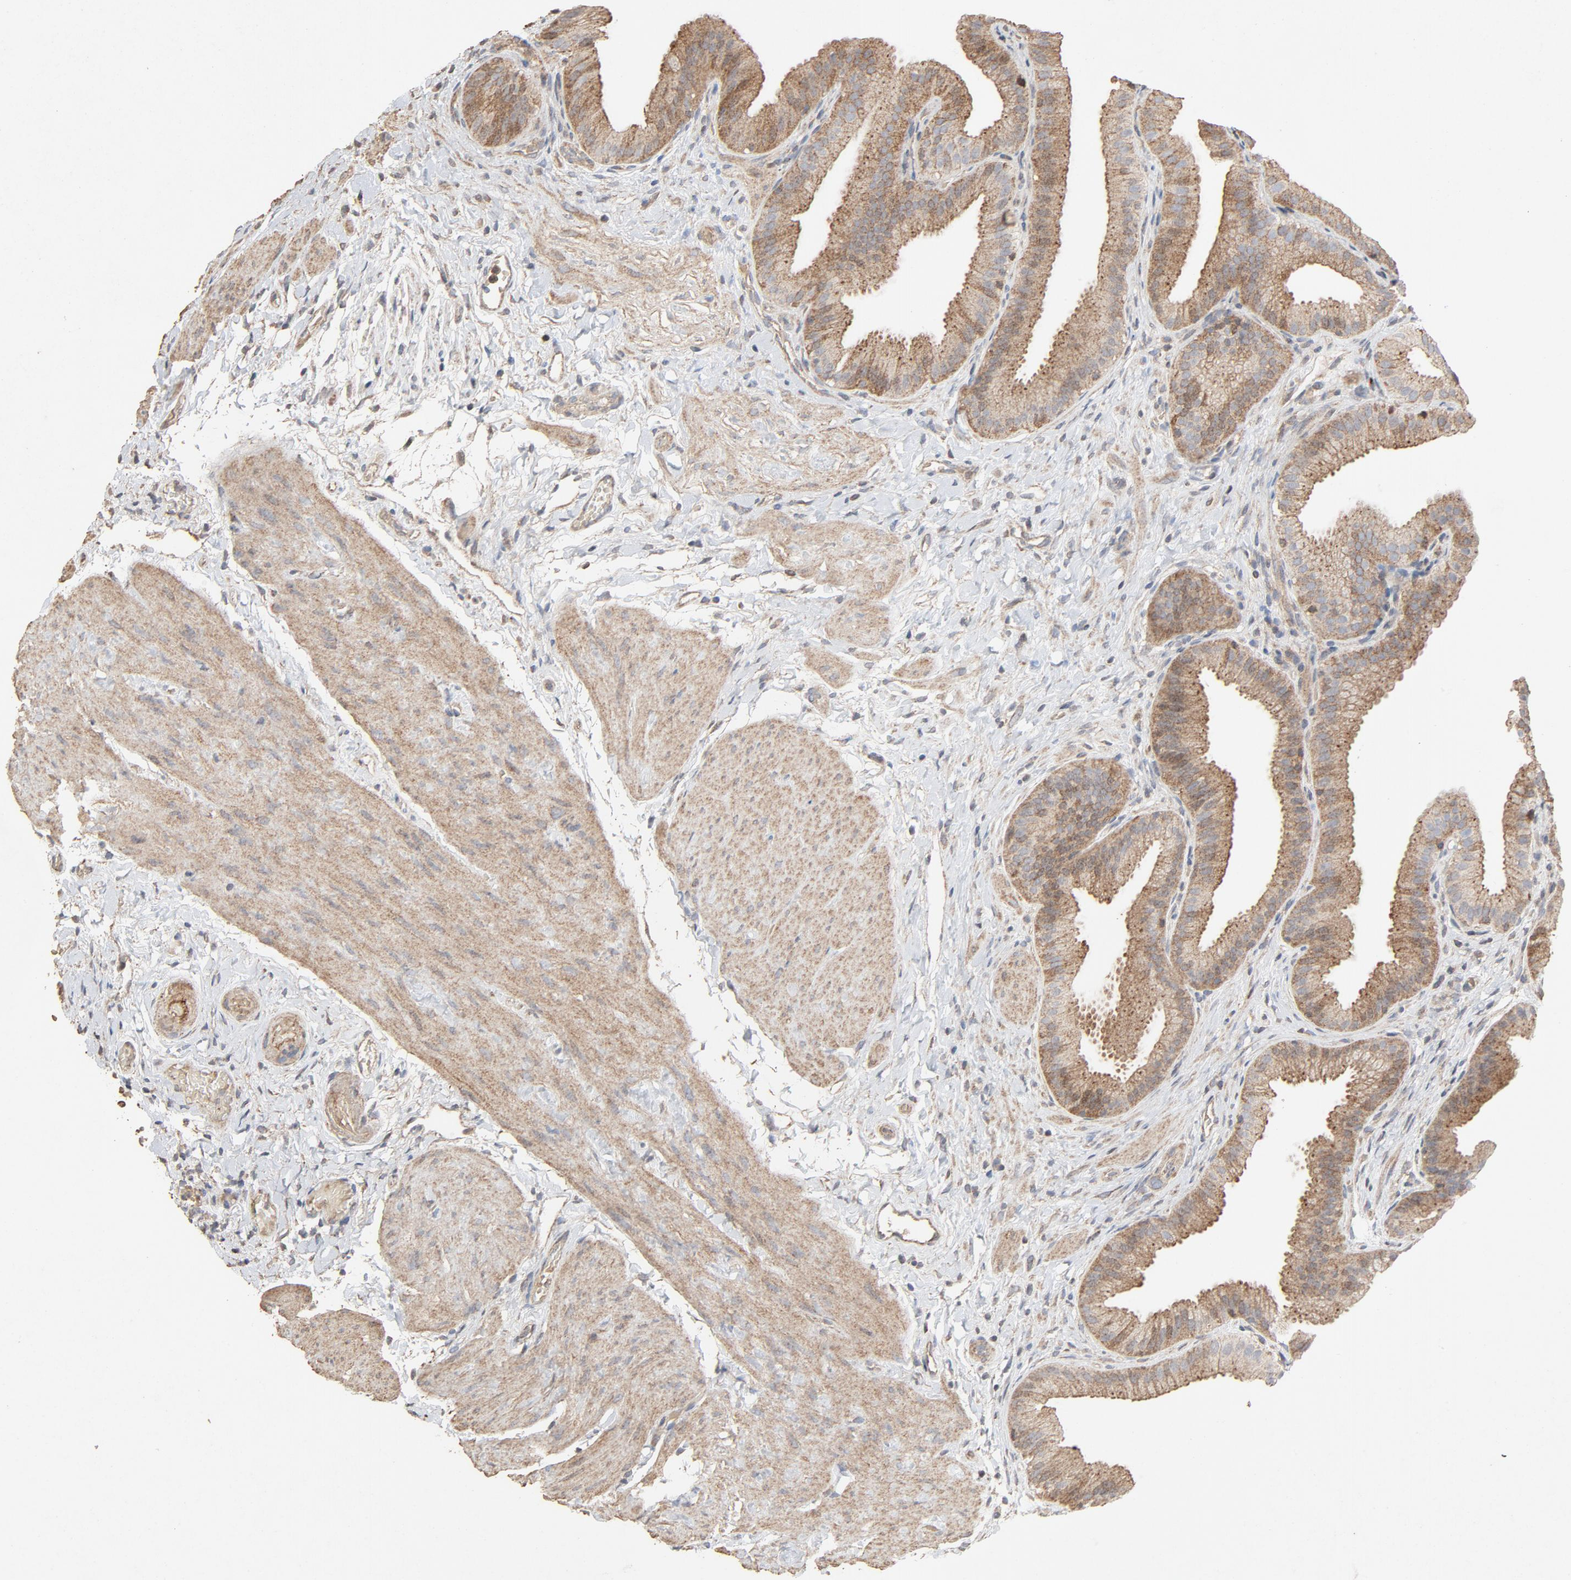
{"staining": {"intensity": "moderate", "quantity": ">75%", "location": "cytoplasmic/membranous"}, "tissue": "gallbladder", "cell_type": "Glandular cells", "image_type": "normal", "snomed": [{"axis": "morphology", "description": "Normal tissue, NOS"}, {"axis": "topography", "description": "Gallbladder"}], "caption": "Protein expression analysis of unremarkable human gallbladder reveals moderate cytoplasmic/membranous expression in about >75% of glandular cells.", "gene": "CDK6", "patient": {"sex": "female", "age": 63}}